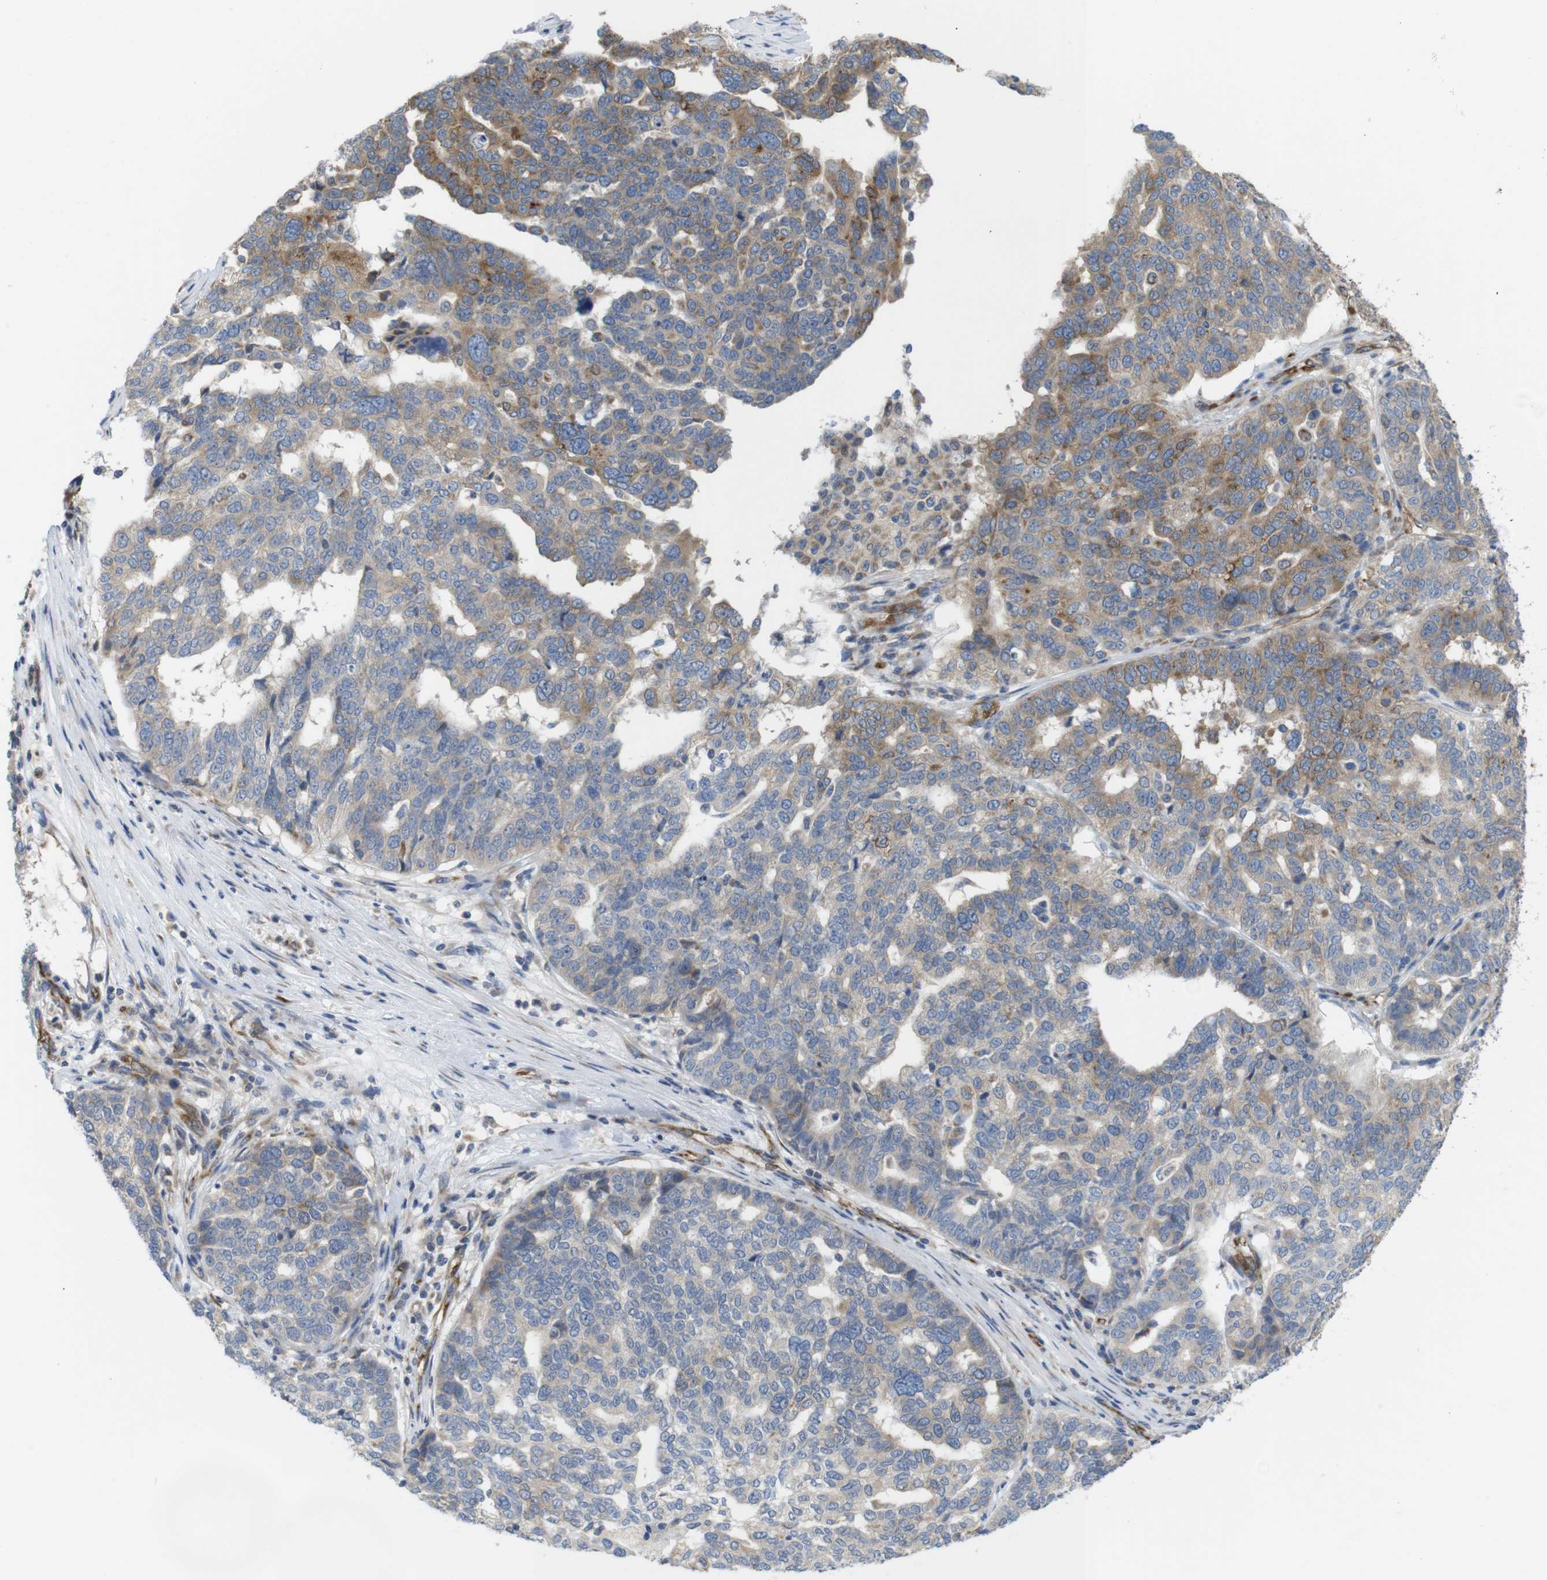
{"staining": {"intensity": "moderate", "quantity": "<25%", "location": "cytoplasmic/membranous"}, "tissue": "ovarian cancer", "cell_type": "Tumor cells", "image_type": "cancer", "snomed": [{"axis": "morphology", "description": "Cystadenocarcinoma, serous, NOS"}, {"axis": "topography", "description": "Ovary"}], "caption": "DAB immunohistochemical staining of human serous cystadenocarcinoma (ovarian) exhibits moderate cytoplasmic/membranous protein positivity in approximately <25% of tumor cells.", "gene": "PCNX2", "patient": {"sex": "female", "age": 59}}